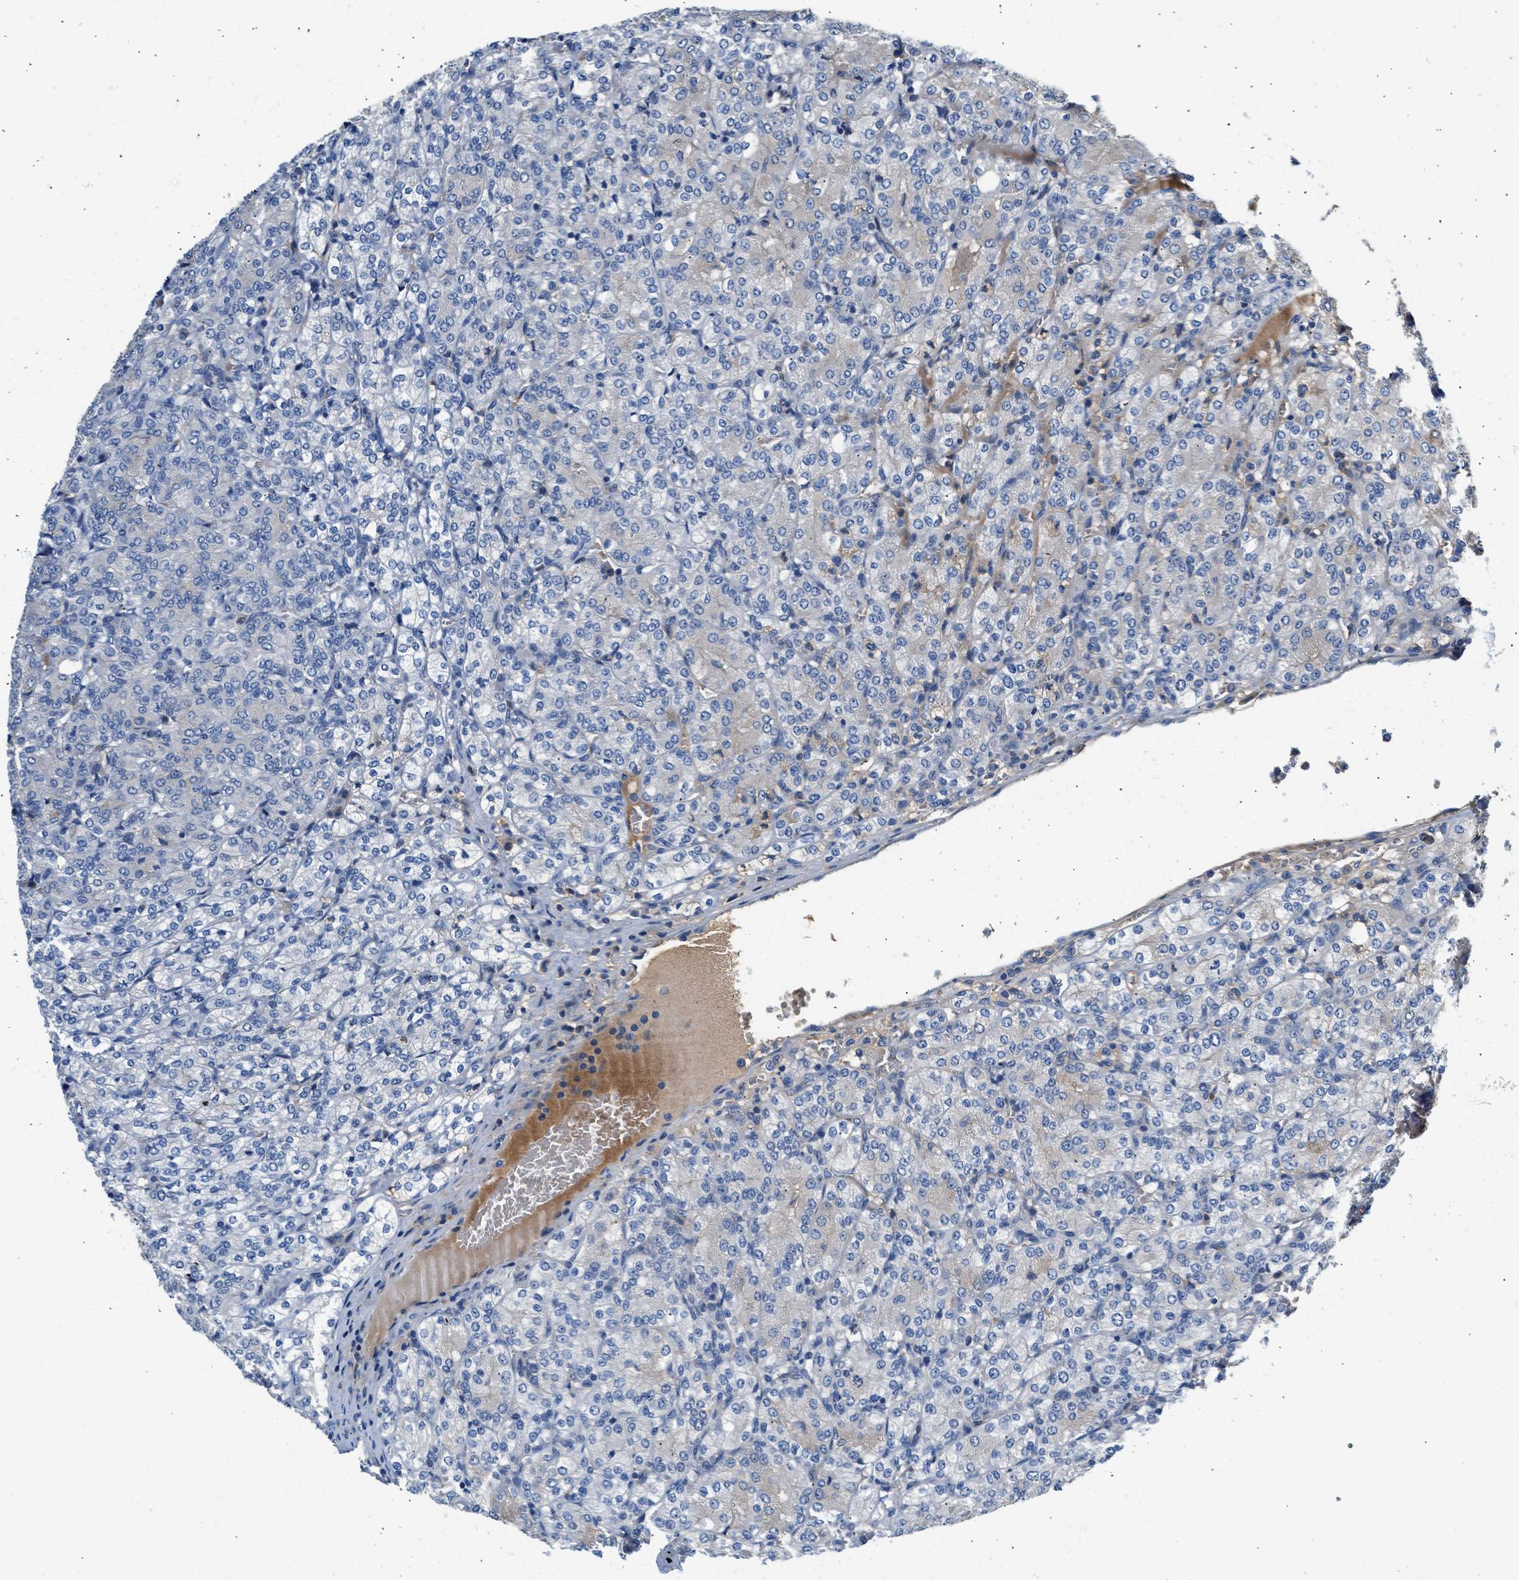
{"staining": {"intensity": "negative", "quantity": "none", "location": "none"}, "tissue": "renal cancer", "cell_type": "Tumor cells", "image_type": "cancer", "snomed": [{"axis": "morphology", "description": "Adenocarcinoma, NOS"}, {"axis": "topography", "description": "Kidney"}], "caption": "This is an immunohistochemistry (IHC) photomicrograph of renal cancer. There is no staining in tumor cells.", "gene": "RWDD2B", "patient": {"sex": "male", "age": 77}}